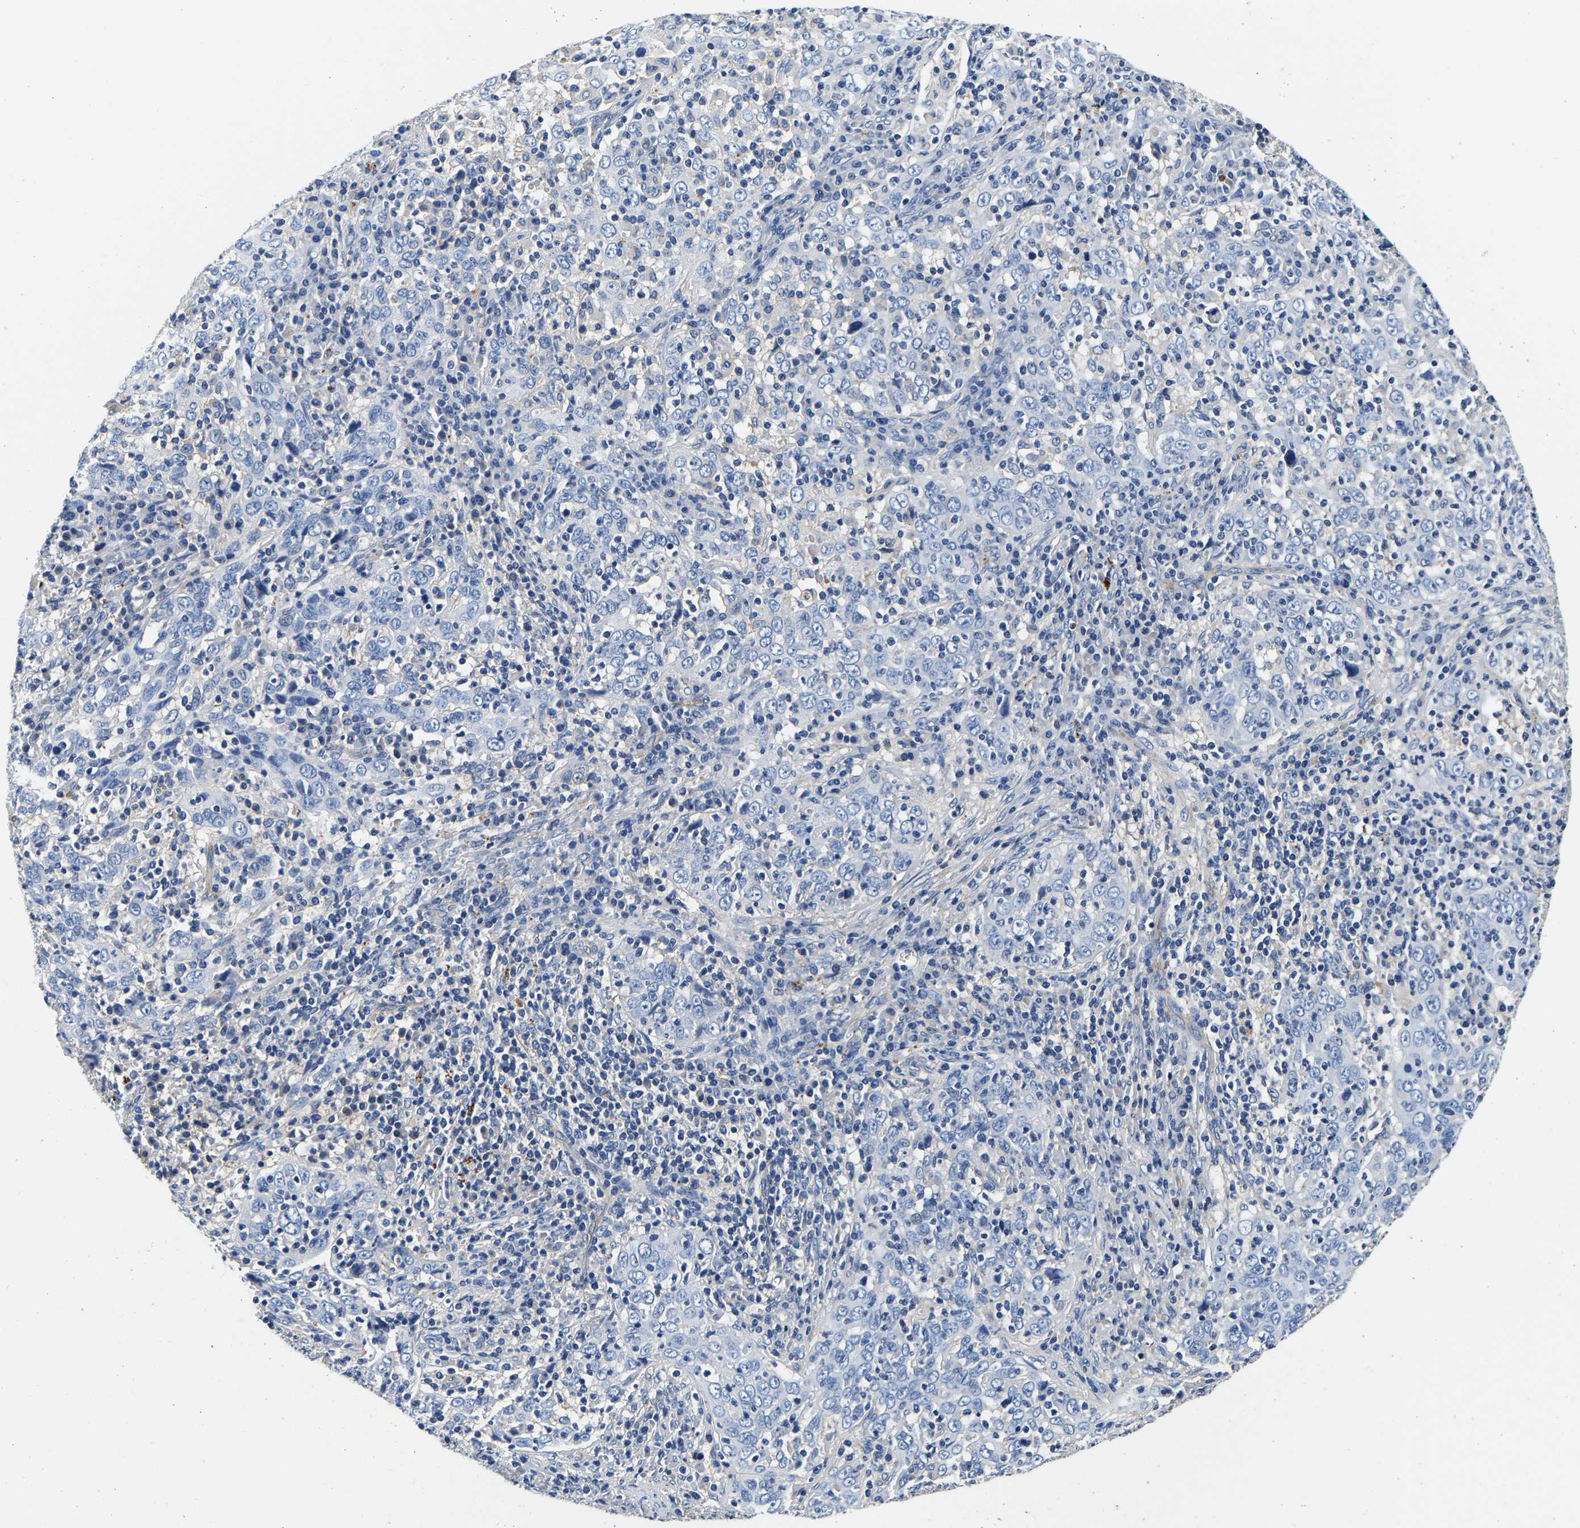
{"staining": {"intensity": "negative", "quantity": "none", "location": "none"}, "tissue": "cervical cancer", "cell_type": "Tumor cells", "image_type": "cancer", "snomed": [{"axis": "morphology", "description": "Squamous cell carcinoma, NOS"}, {"axis": "topography", "description": "Cervix"}], "caption": "DAB (3,3'-diaminobenzidine) immunohistochemical staining of human cervical squamous cell carcinoma shows no significant expression in tumor cells.", "gene": "SH3GLB1", "patient": {"sex": "female", "age": 46}}